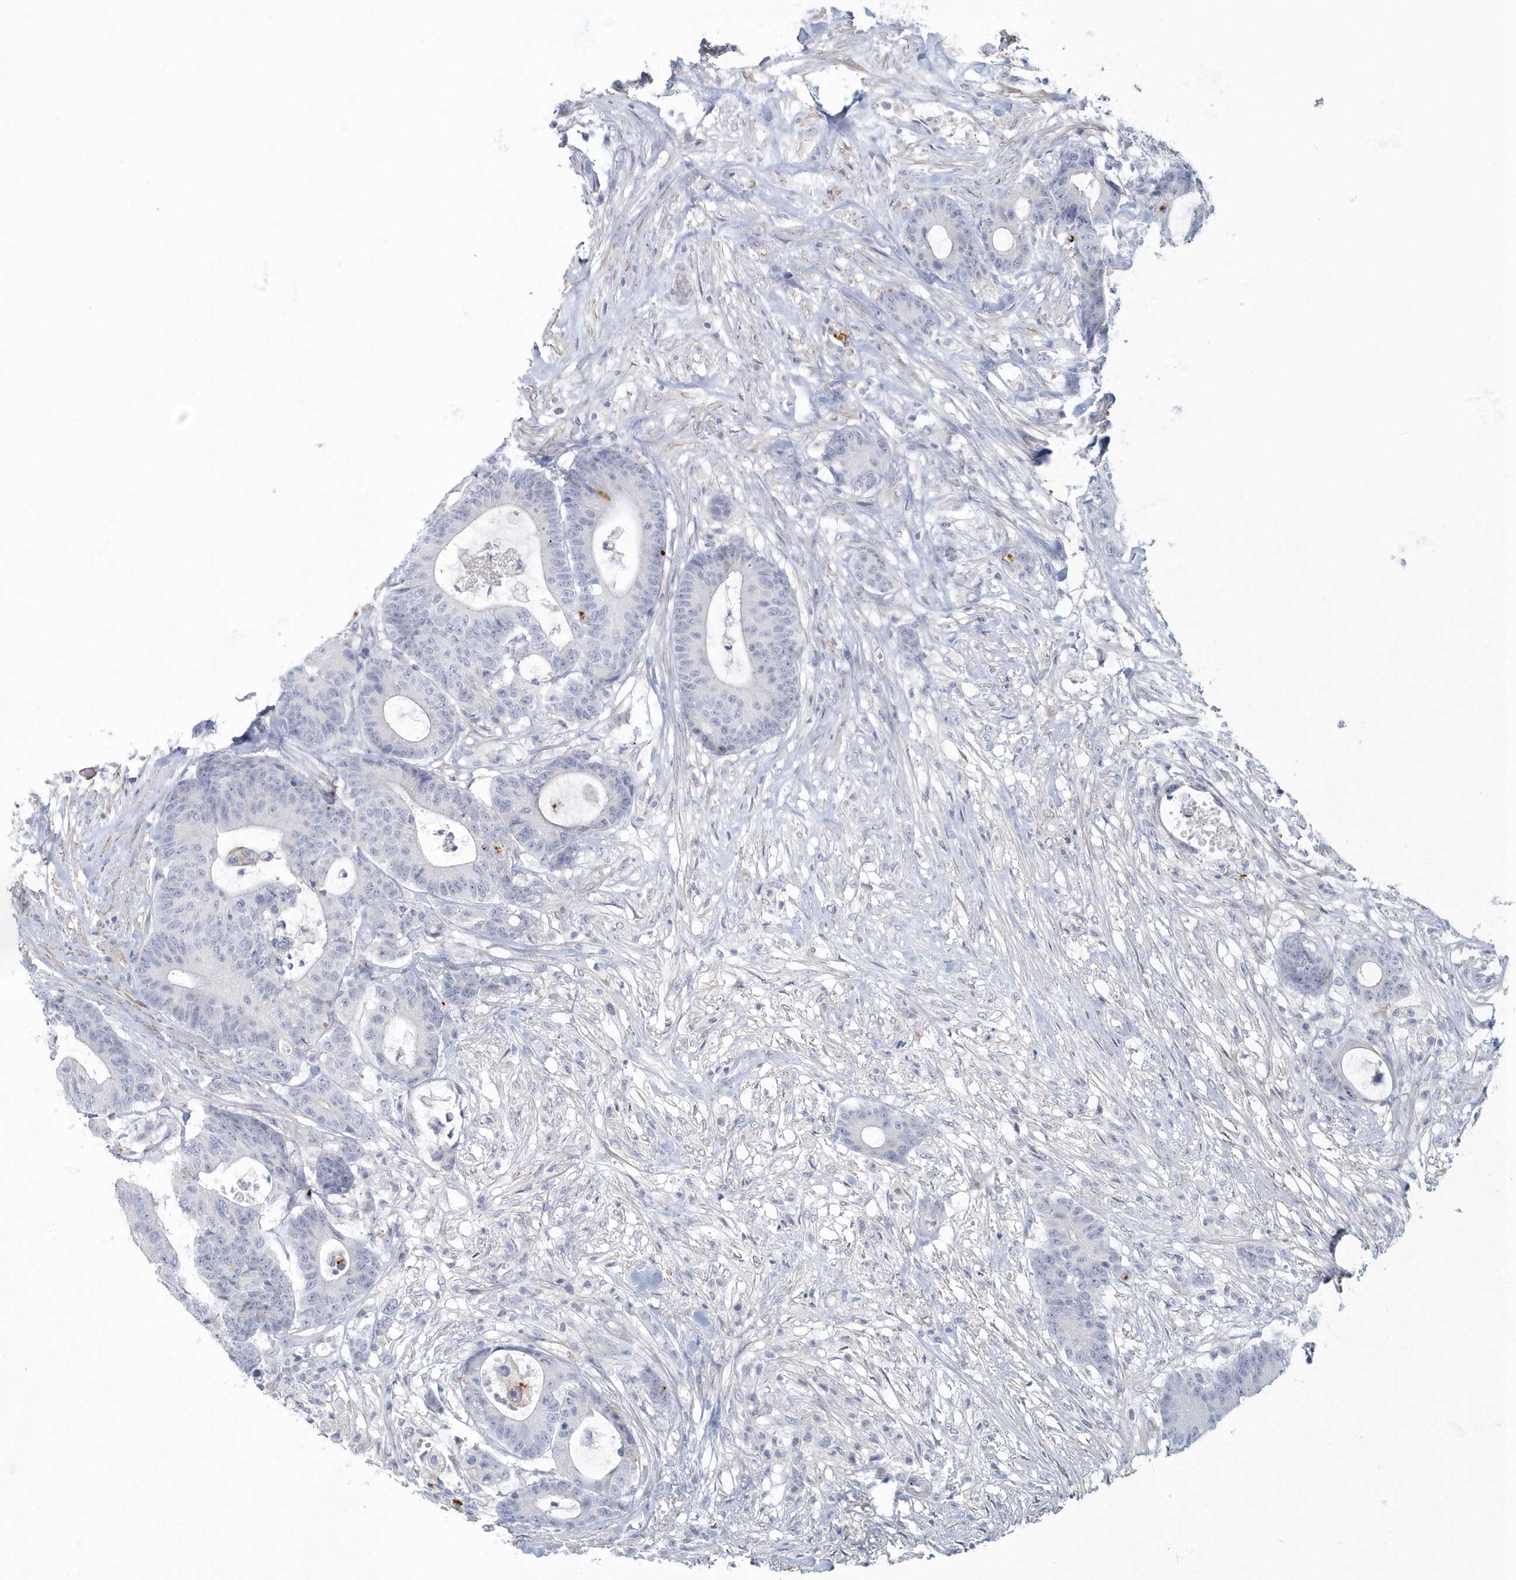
{"staining": {"intensity": "negative", "quantity": "none", "location": "none"}, "tissue": "colorectal cancer", "cell_type": "Tumor cells", "image_type": "cancer", "snomed": [{"axis": "morphology", "description": "Adenocarcinoma, NOS"}, {"axis": "topography", "description": "Colon"}], "caption": "Tumor cells show no significant staining in adenocarcinoma (colorectal).", "gene": "MYOT", "patient": {"sex": "female", "age": 84}}